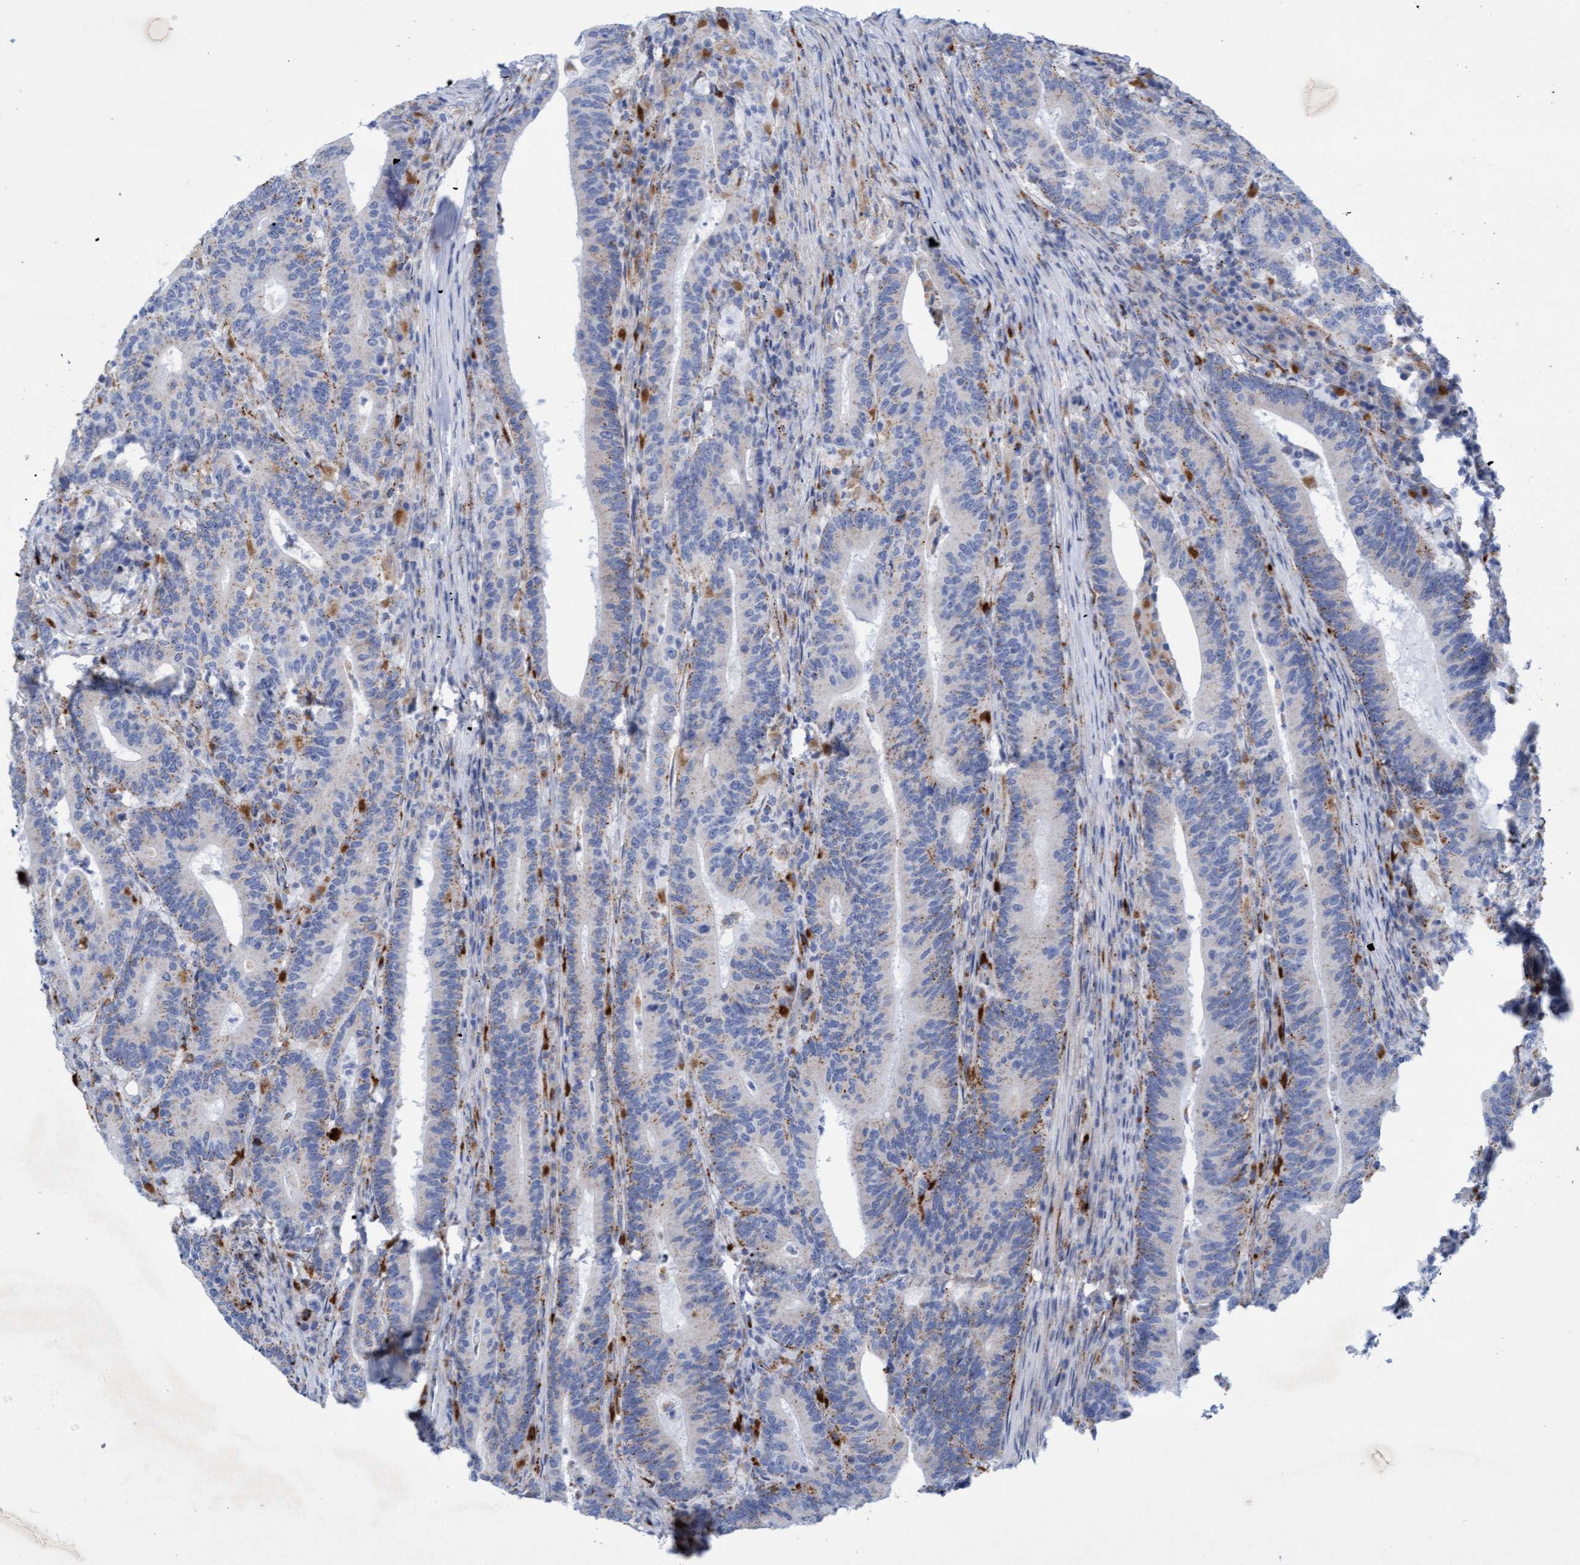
{"staining": {"intensity": "moderate", "quantity": "<25%", "location": "cytoplasmic/membranous"}, "tissue": "colorectal cancer", "cell_type": "Tumor cells", "image_type": "cancer", "snomed": [{"axis": "morphology", "description": "Adenocarcinoma, NOS"}, {"axis": "topography", "description": "Colon"}], "caption": "Colorectal cancer stained for a protein (brown) exhibits moderate cytoplasmic/membranous positive expression in approximately <25% of tumor cells.", "gene": "SGSH", "patient": {"sex": "female", "age": 66}}